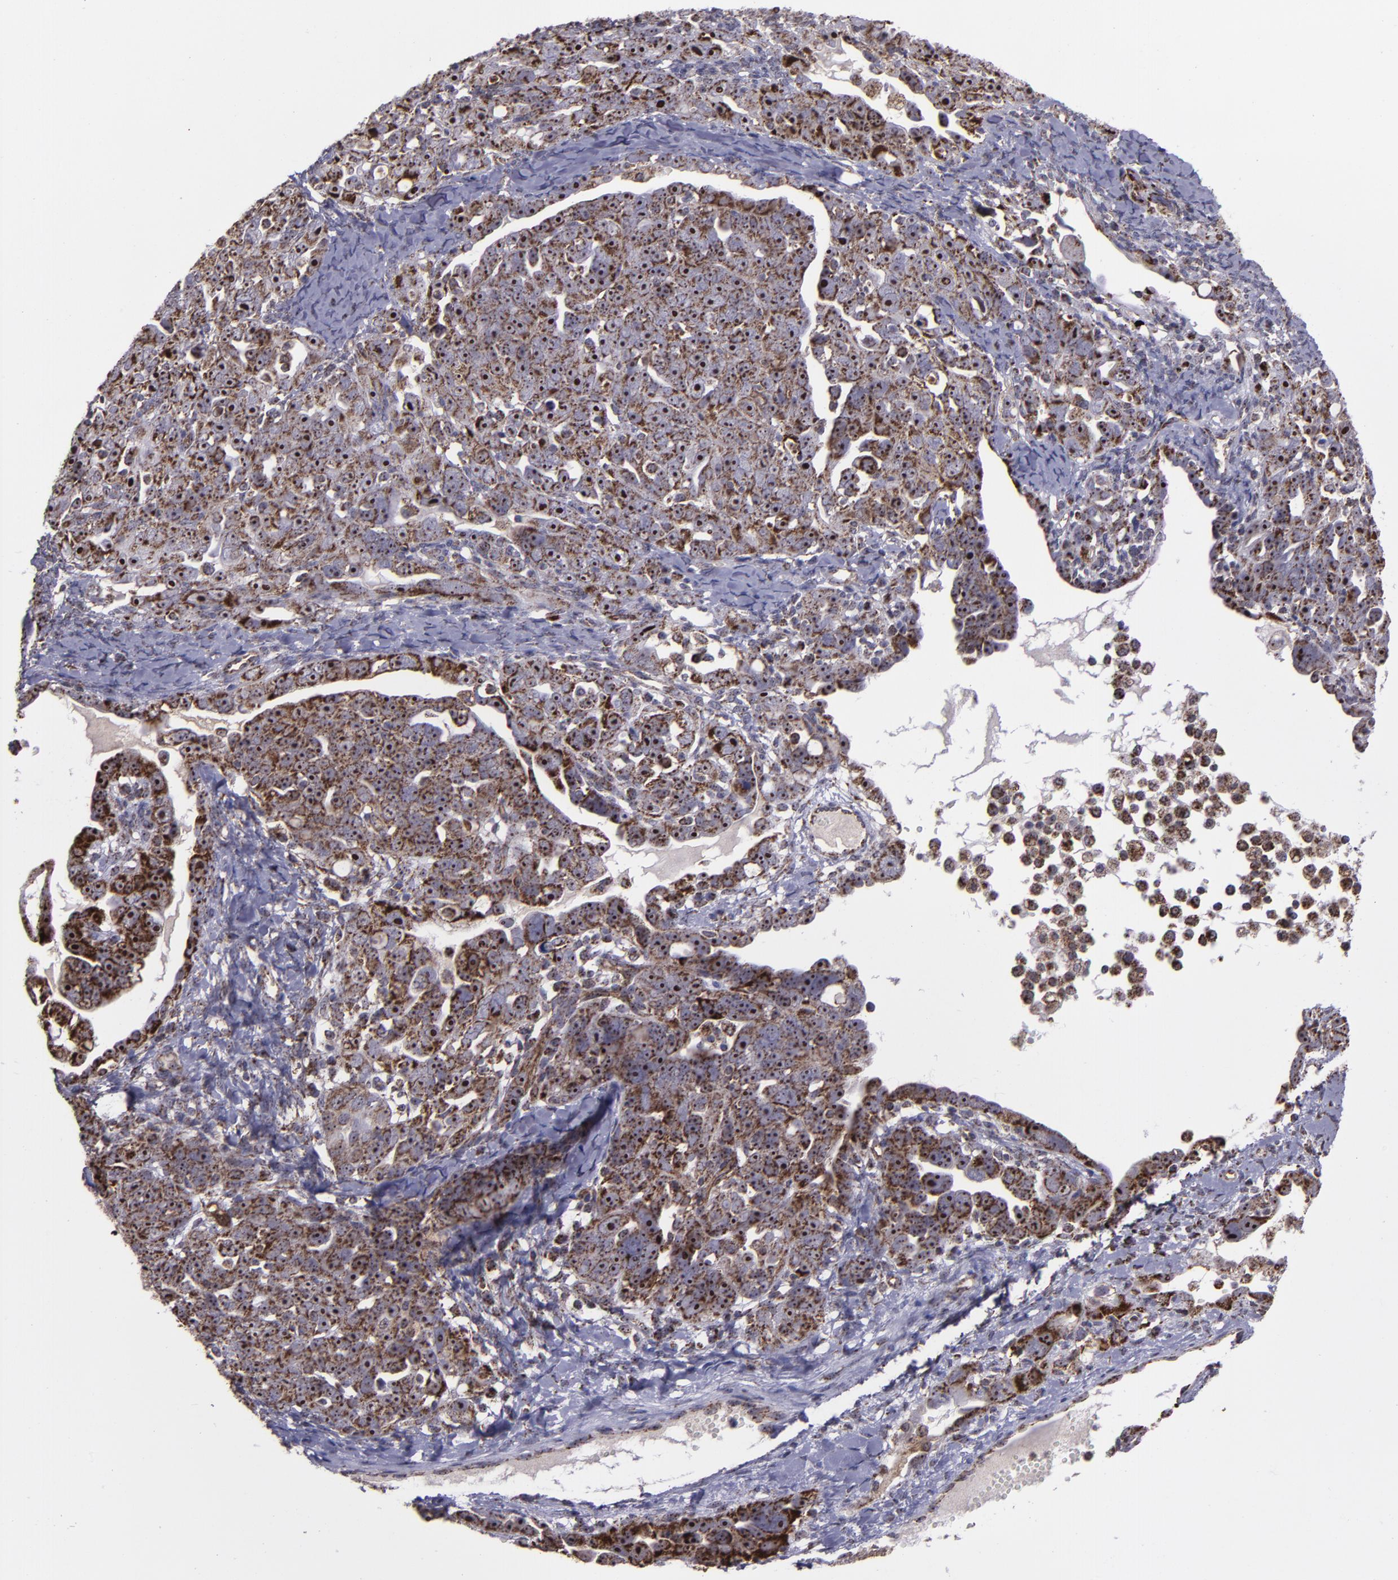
{"staining": {"intensity": "moderate", "quantity": ">75%", "location": "cytoplasmic/membranous,nuclear"}, "tissue": "ovarian cancer", "cell_type": "Tumor cells", "image_type": "cancer", "snomed": [{"axis": "morphology", "description": "Cystadenocarcinoma, serous, NOS"}, {"axis": "topography", "description": "Ovary"}], "caption": "Immunohistochemistry photomicrograph of human ovarian cancer (serous cystadenocarcinoma) stained for a protein (brown), which displays medium levels of moderate cytoplasmic/membranous and nuclear expression in about >75% of tumor cells.", "gene": "LONP1", "patient": {"sex": "female", "age": 66}}